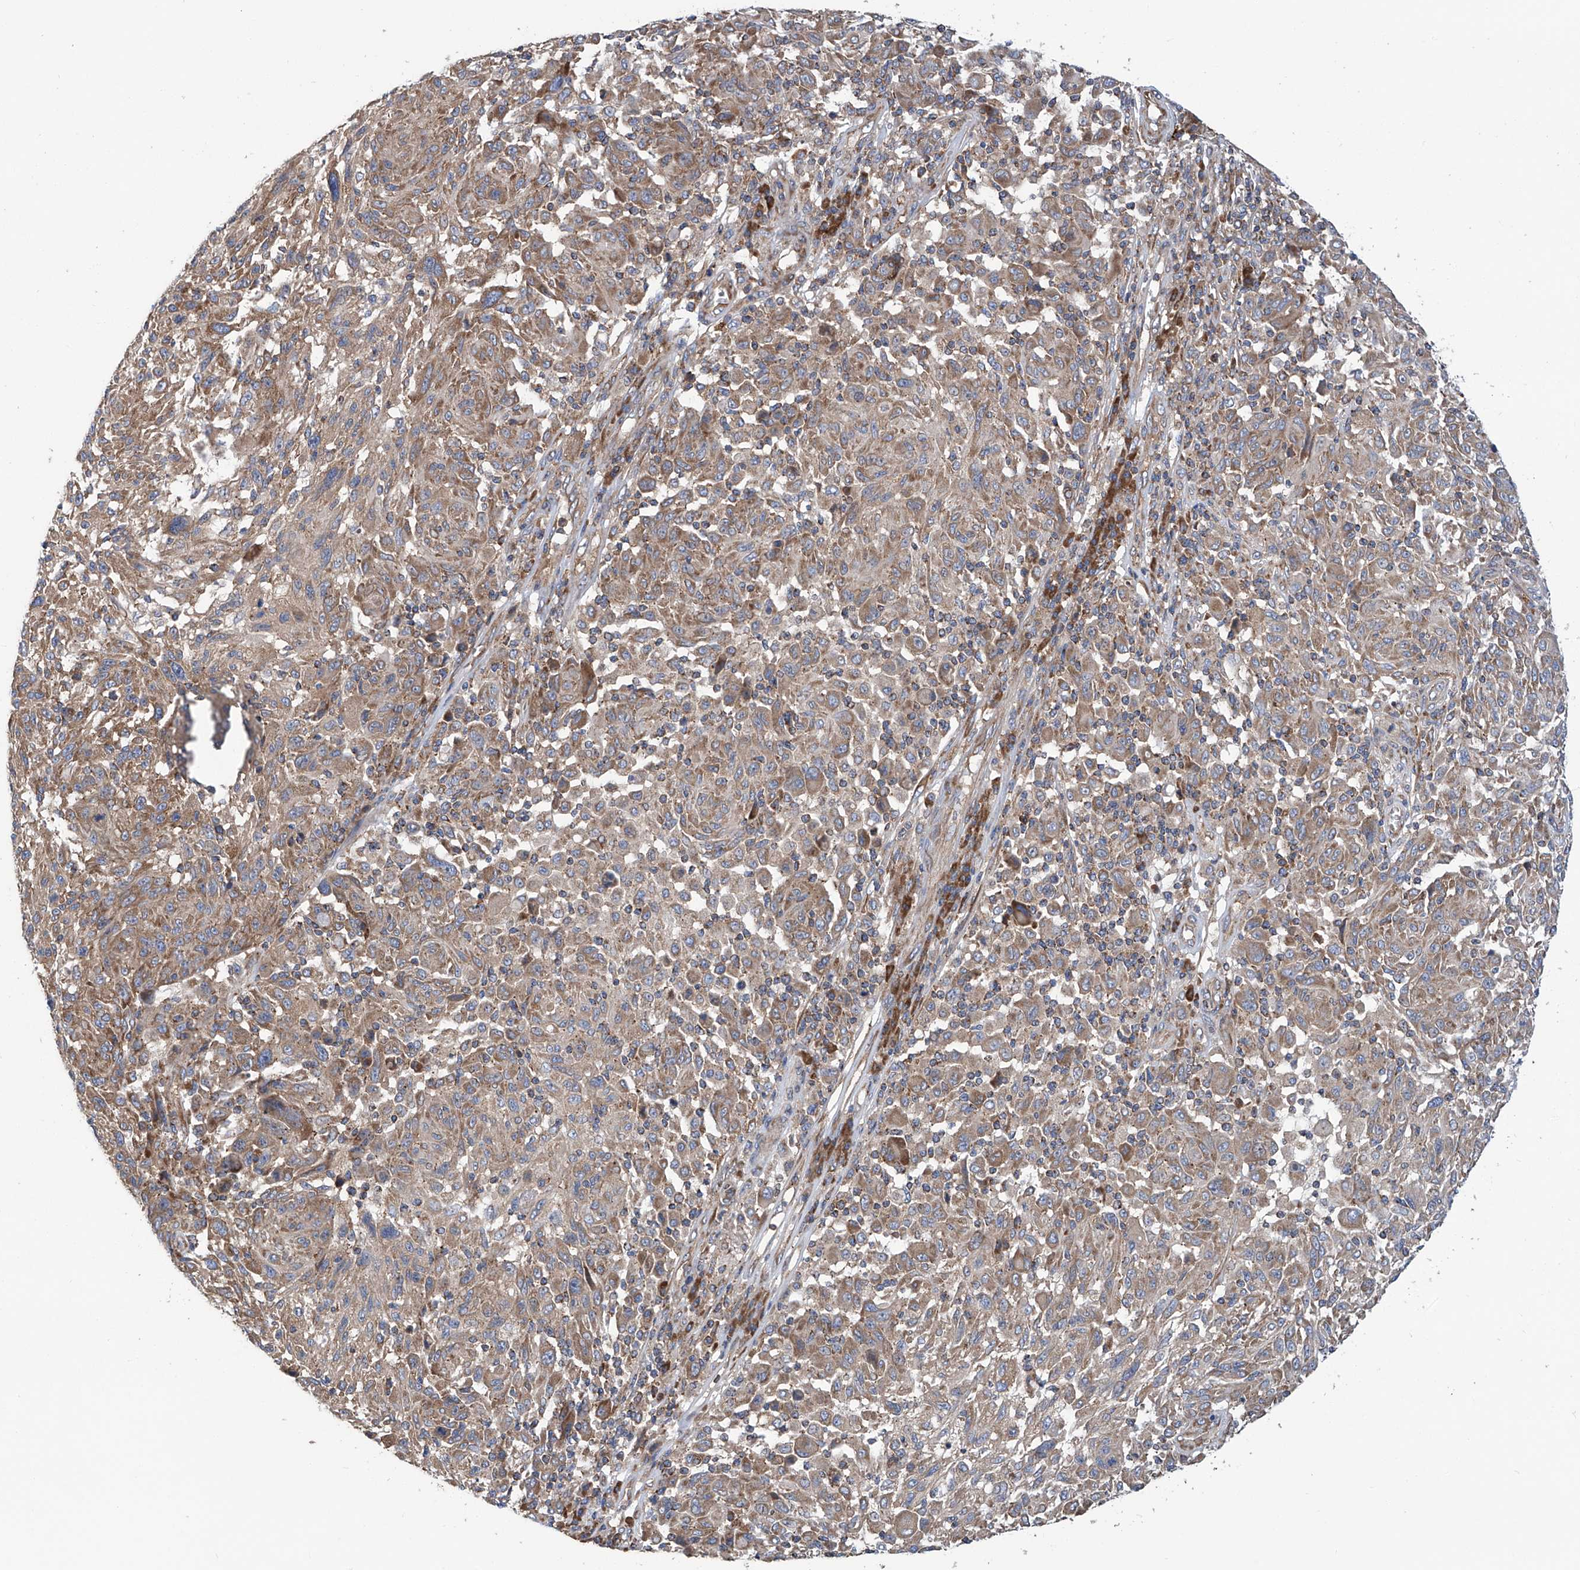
{"staining": {"intensity": "moderate", "quantity": ">75%", "location": "cytoplasmic/membranous"}, "tissue": "melanoma", "cell_type": "Tumor cells", "image_type": "cancer", "snomed": [{"axis": "morphology", "description": "Malignant melanoma, NOS"}, {"axis": "topography", "description": "Skin"}], "caption": "Human melanoma stained with a brown dye displays moderate cytoplasmic/membranous positive staining in approximately >75% of tumor cells.", "gene": "SENP2", "patient": {"sex": "male", "age": 53}}